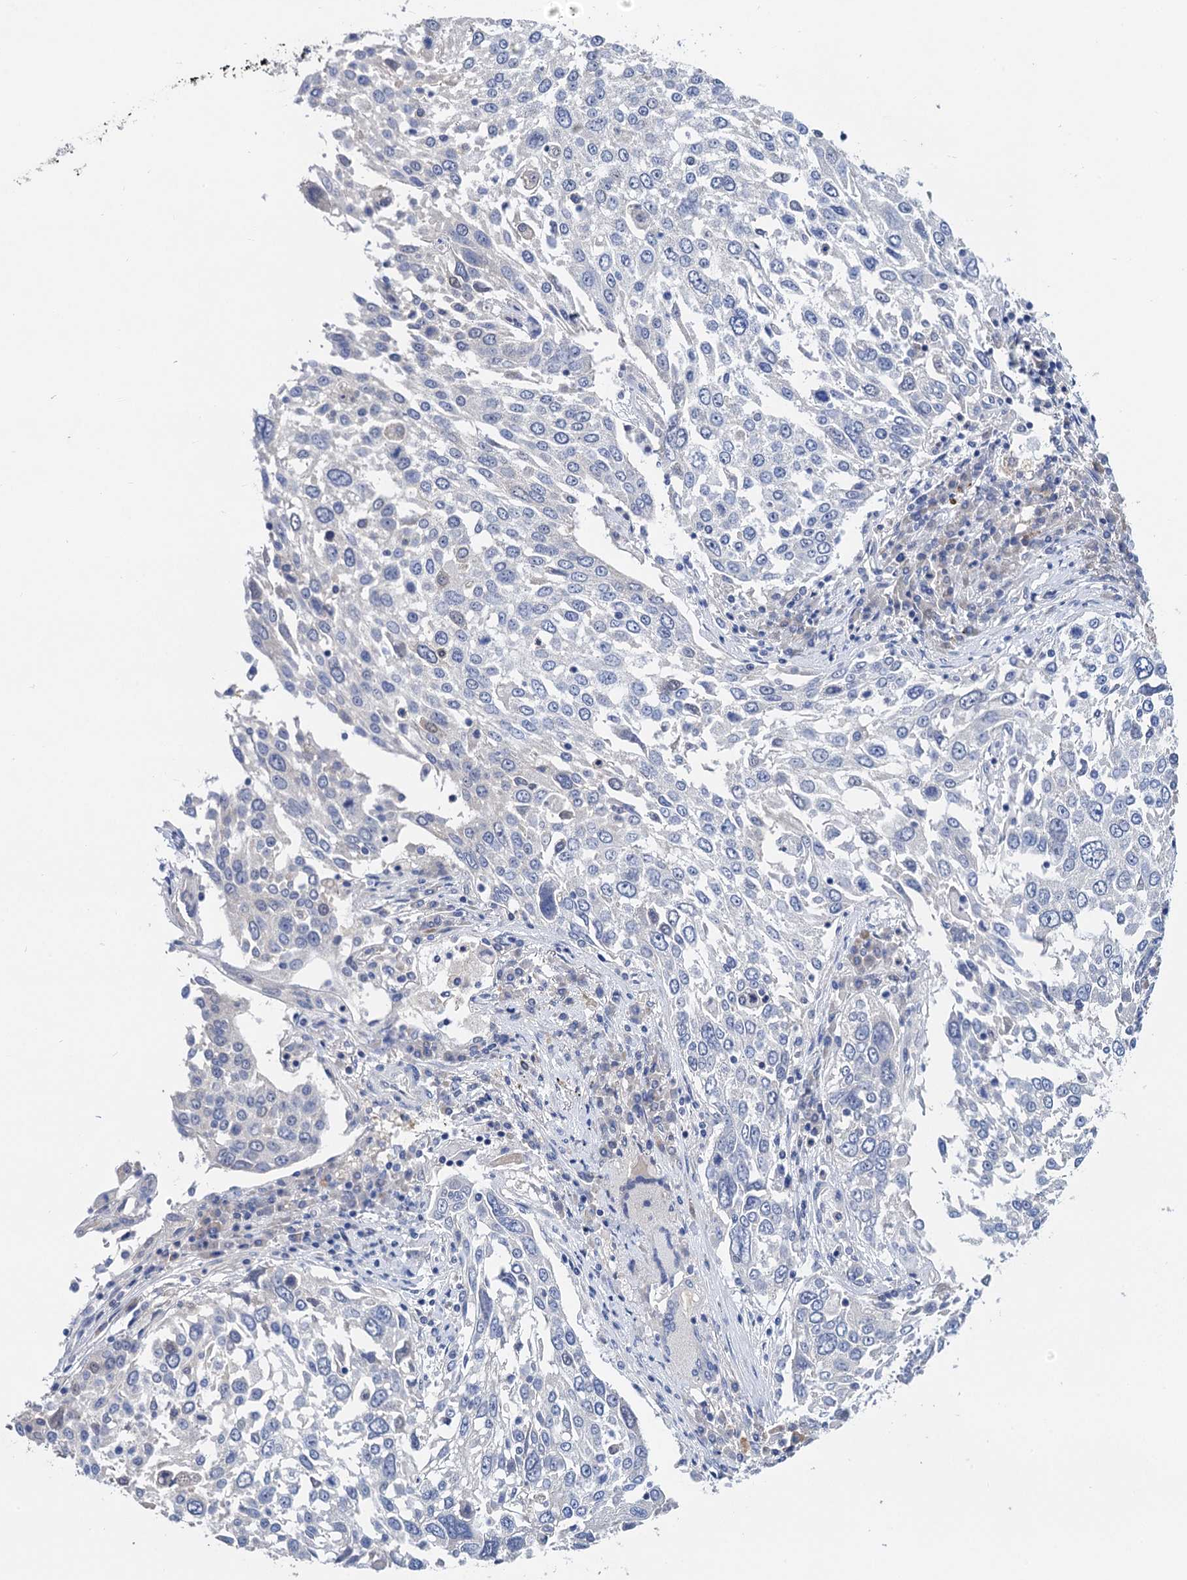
{"staining": {"intensity": "negative", "quantity": "none", "location": "none"}, "tissue": "lung cancer", "cell_type": "Tumor cells", "image_type": "cancer", "snomed": [{"axis": "morphology", "description": "Squamous cell carcinoma, NOS"}, {"axis": "topography", "description": "Lung"}], "caption": "Tumor cells show no significant expression in lung squamous cell carcinoma.", "gene": "TMEM39B", "patient": {"sex": "male", "age": 65}}